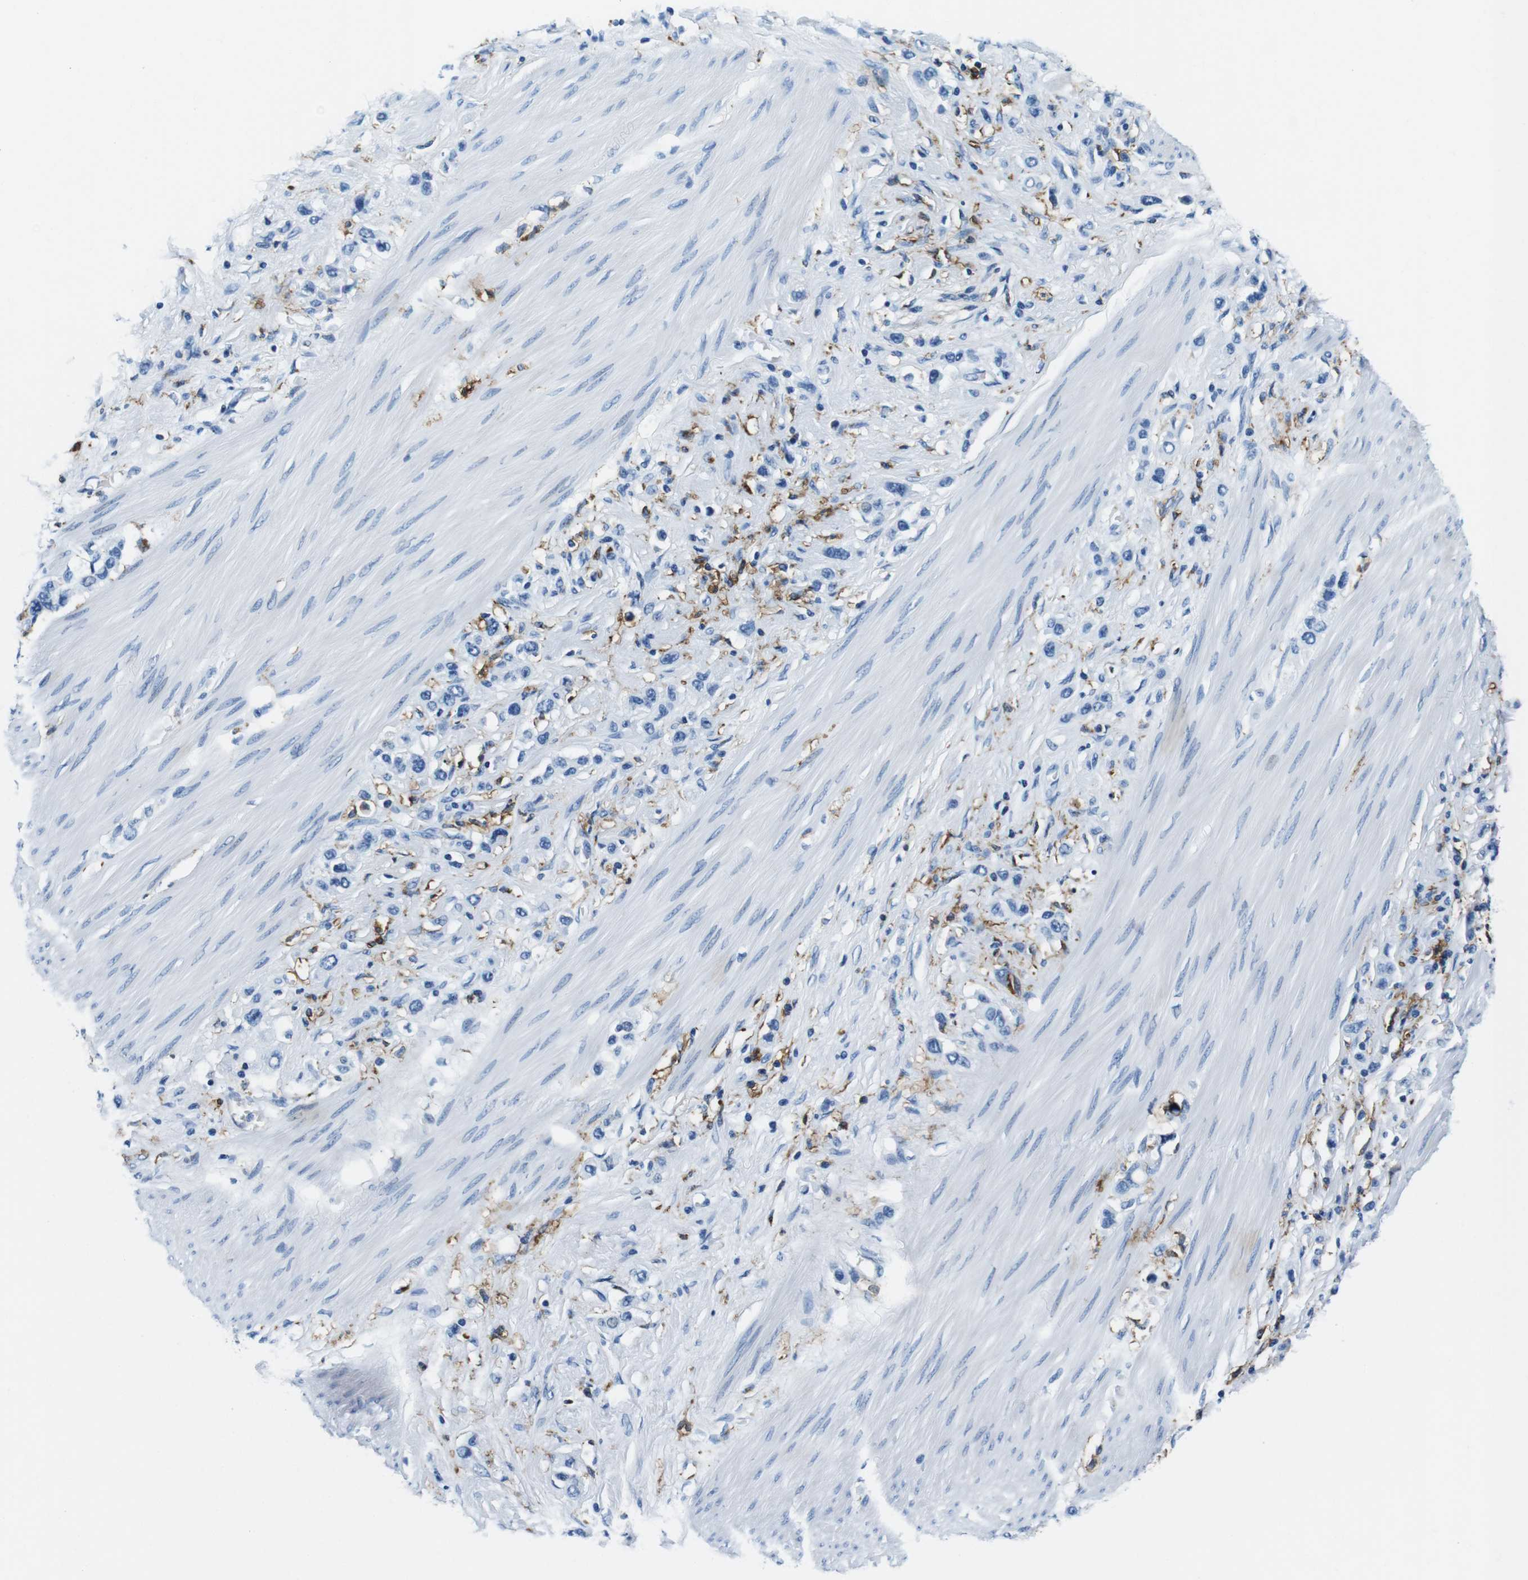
{"staining": {"intensity": "moderate", "quantity": "<25%", "location": "cytoplasmic/membranous"}, "tissue": "stomach cancer", "cell_type": "Tumor cells", "image_type": "cancer", "snomed": [{"axis": "morphology", "description": "Adenocarcinoma, NOS"}, {"axis": "topography", "description": "Stomach"}], "caption": "Immunohistochemical staining of human stomach adenocarcinoma exhibits low levels of moderate cytoplasmic/membranous protein staining in about <25% of tumor cells.", "gene": "HLA-DRB1", "patient": {"sex": "female", "age": 65}}